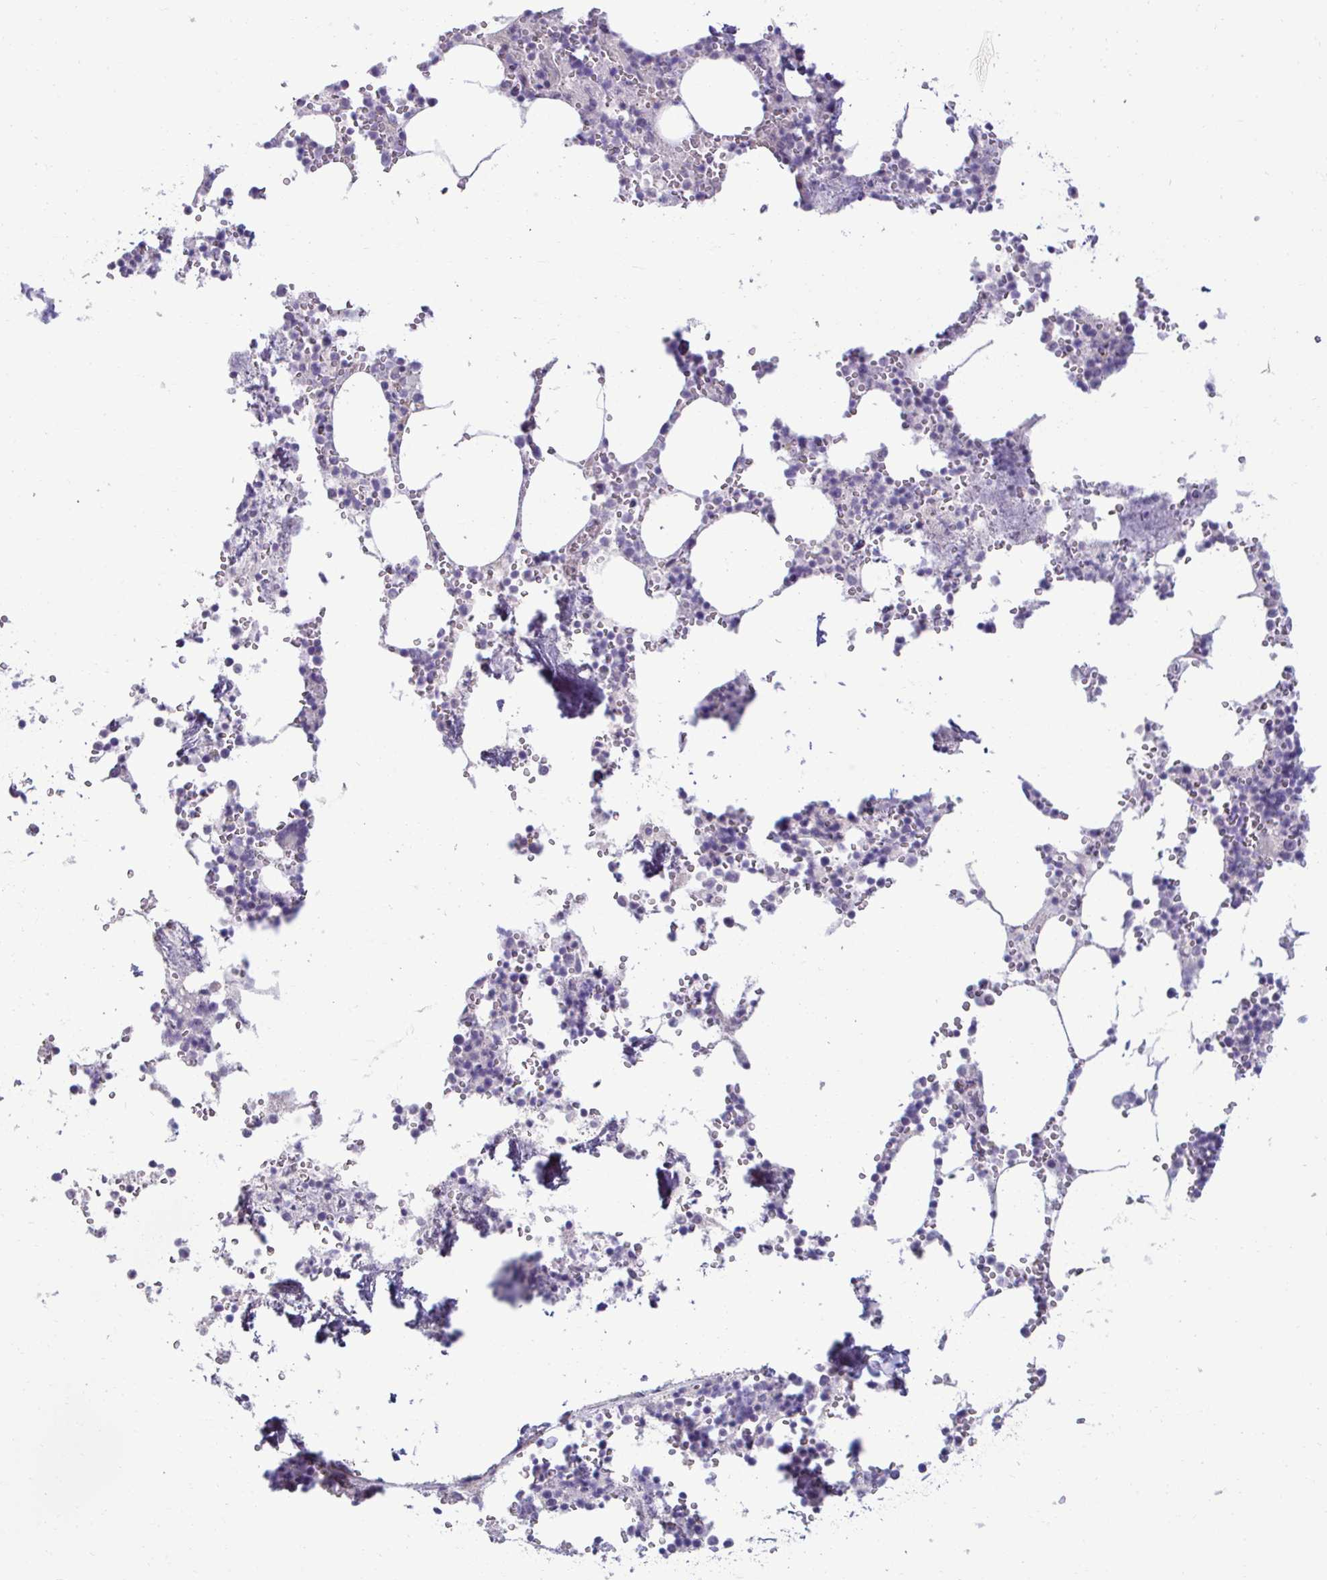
{"staining": {"intensity": "weak", "quantity": "<25%", "location": "cytoplasmic/membranous"}, "tissue": "bone marrow", "cell_type": "Hematopoietic cells", "image_type": "normal", "snomed": [{"axis": "morphology", "description": "Normal tissue, NOS"}, {"axis": "topography", "description": "Bone marrow"}], "caption": "Human bone marrow stained for a protein using immunohistochemistry demonstrates no positivity in hematopoietic cells.", "gene": "SLC30A3", "patient": {"sex": "male", "age": 54}}